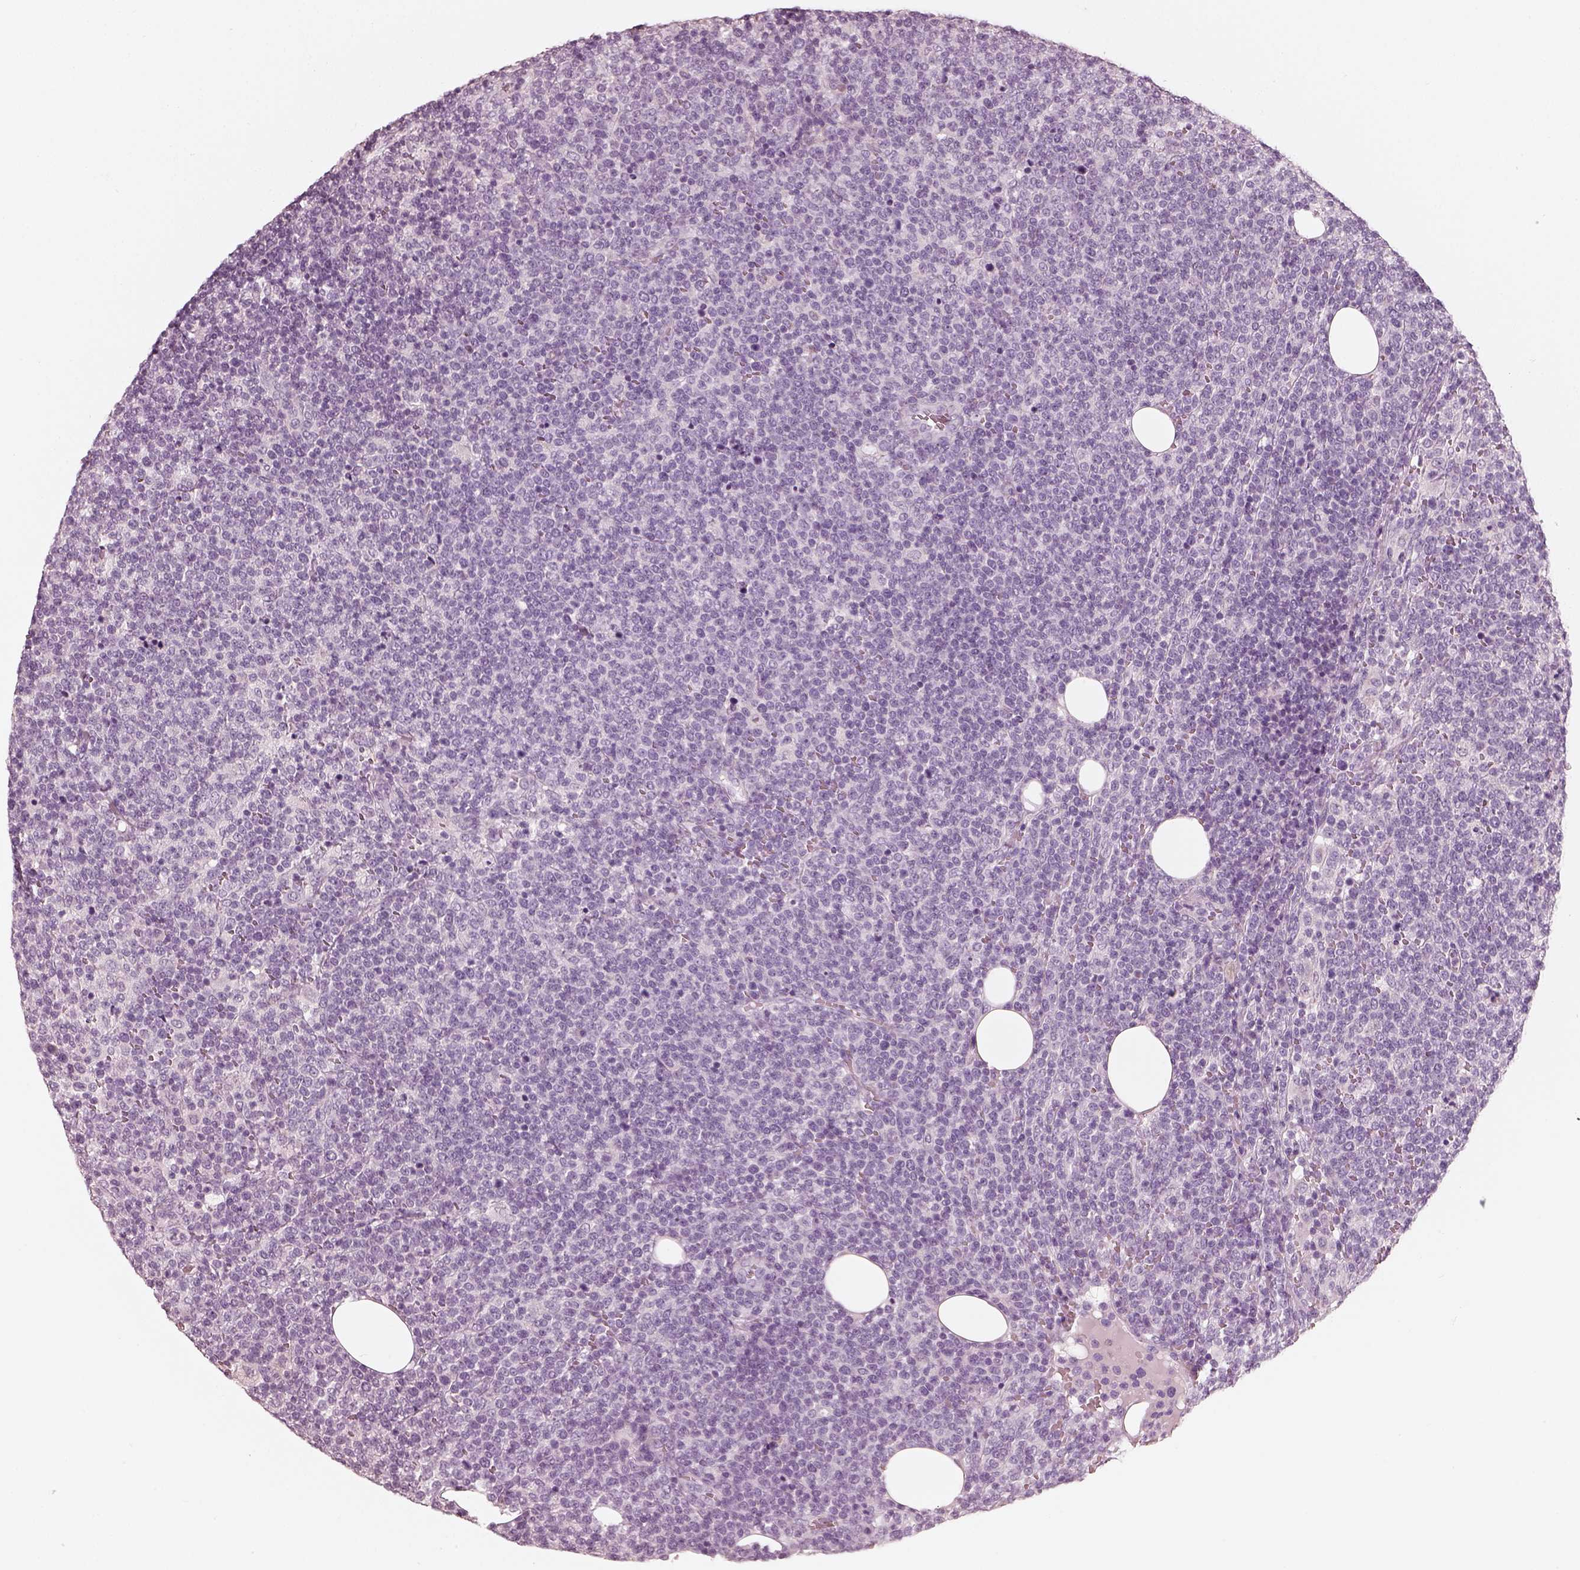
{"staining": {"intensity": "negative", "quantity": "none", "location": "none"}, "tissue": "lymphoma", "cell_type": "Tumor cells", "image_type": "cancer", "snomed": [{"axis": "morphology", "description": "Malignant lymphoma, non-Hodgkin's type, High grade"}, {"axis": "topography", "description": "Lymph node"}], "caption": "Immunohistochemistry histopathology image of neoplastic tissue: malignant lymphoma, non-Hodgkin's type (high-grade) stained with DAB displays no significant protein positivity in tumor cells.", "gene": "R3HDML", "patient": {"sex": "male", "age": 61}}